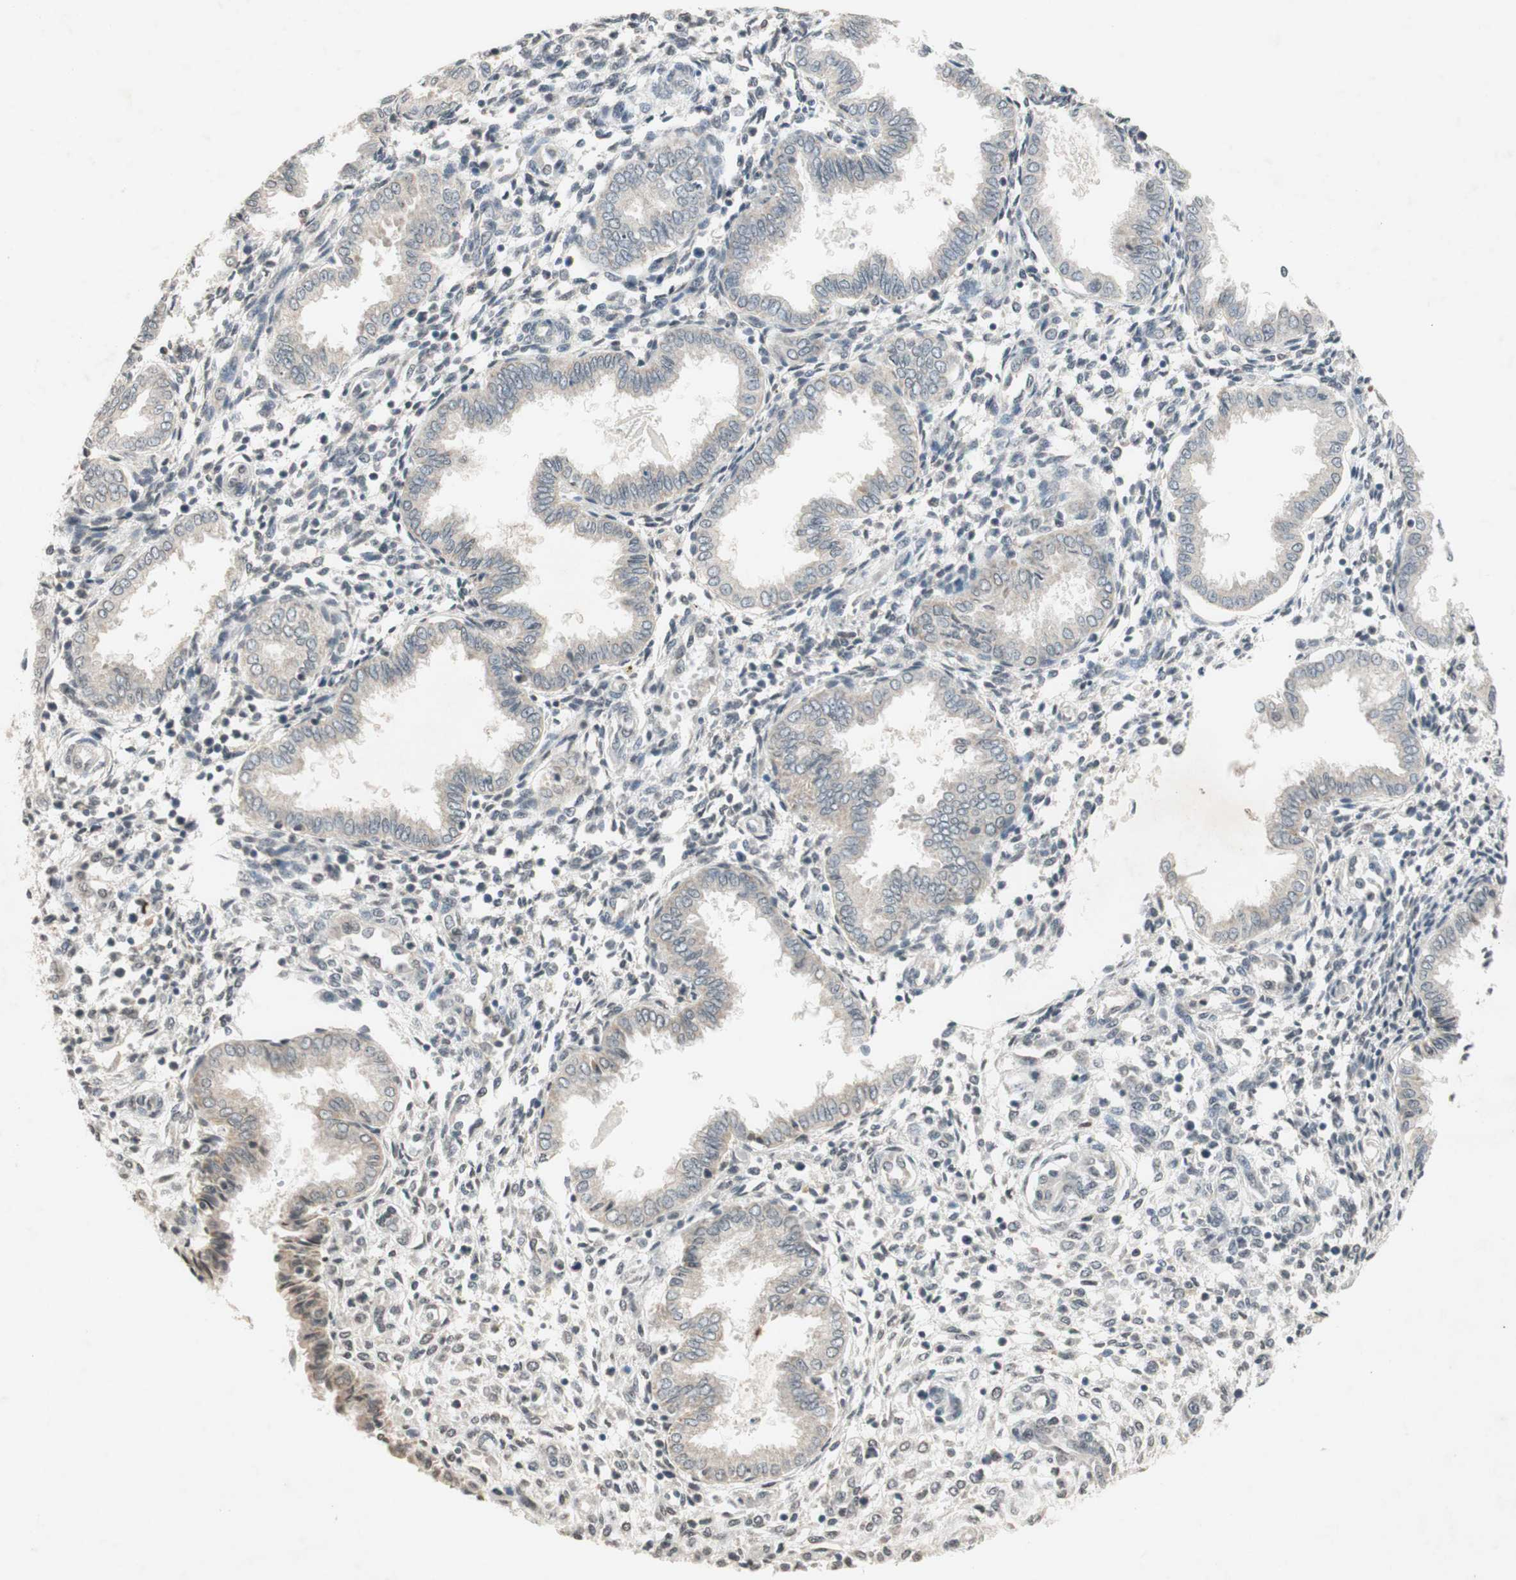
{"staining": {"intensity": "negative", "quantity": "none", "location": "none"}, "tissue": "endometrium", "cell_type": "Cells in endometrial stroma", "image_type": "normal", "snomed": [{"axis": "morphology", "description": "Normal tissue, NOS"}, {"axis": "topography", "description": "Endometrium"}], "caption": "Immunohistochemistry of benign endometrium shows no staining in cells in endometrial stroma. Nuclei are stained in blue.", "gene": "GLI1", "patient": {"sex": "female", "age": 33}}